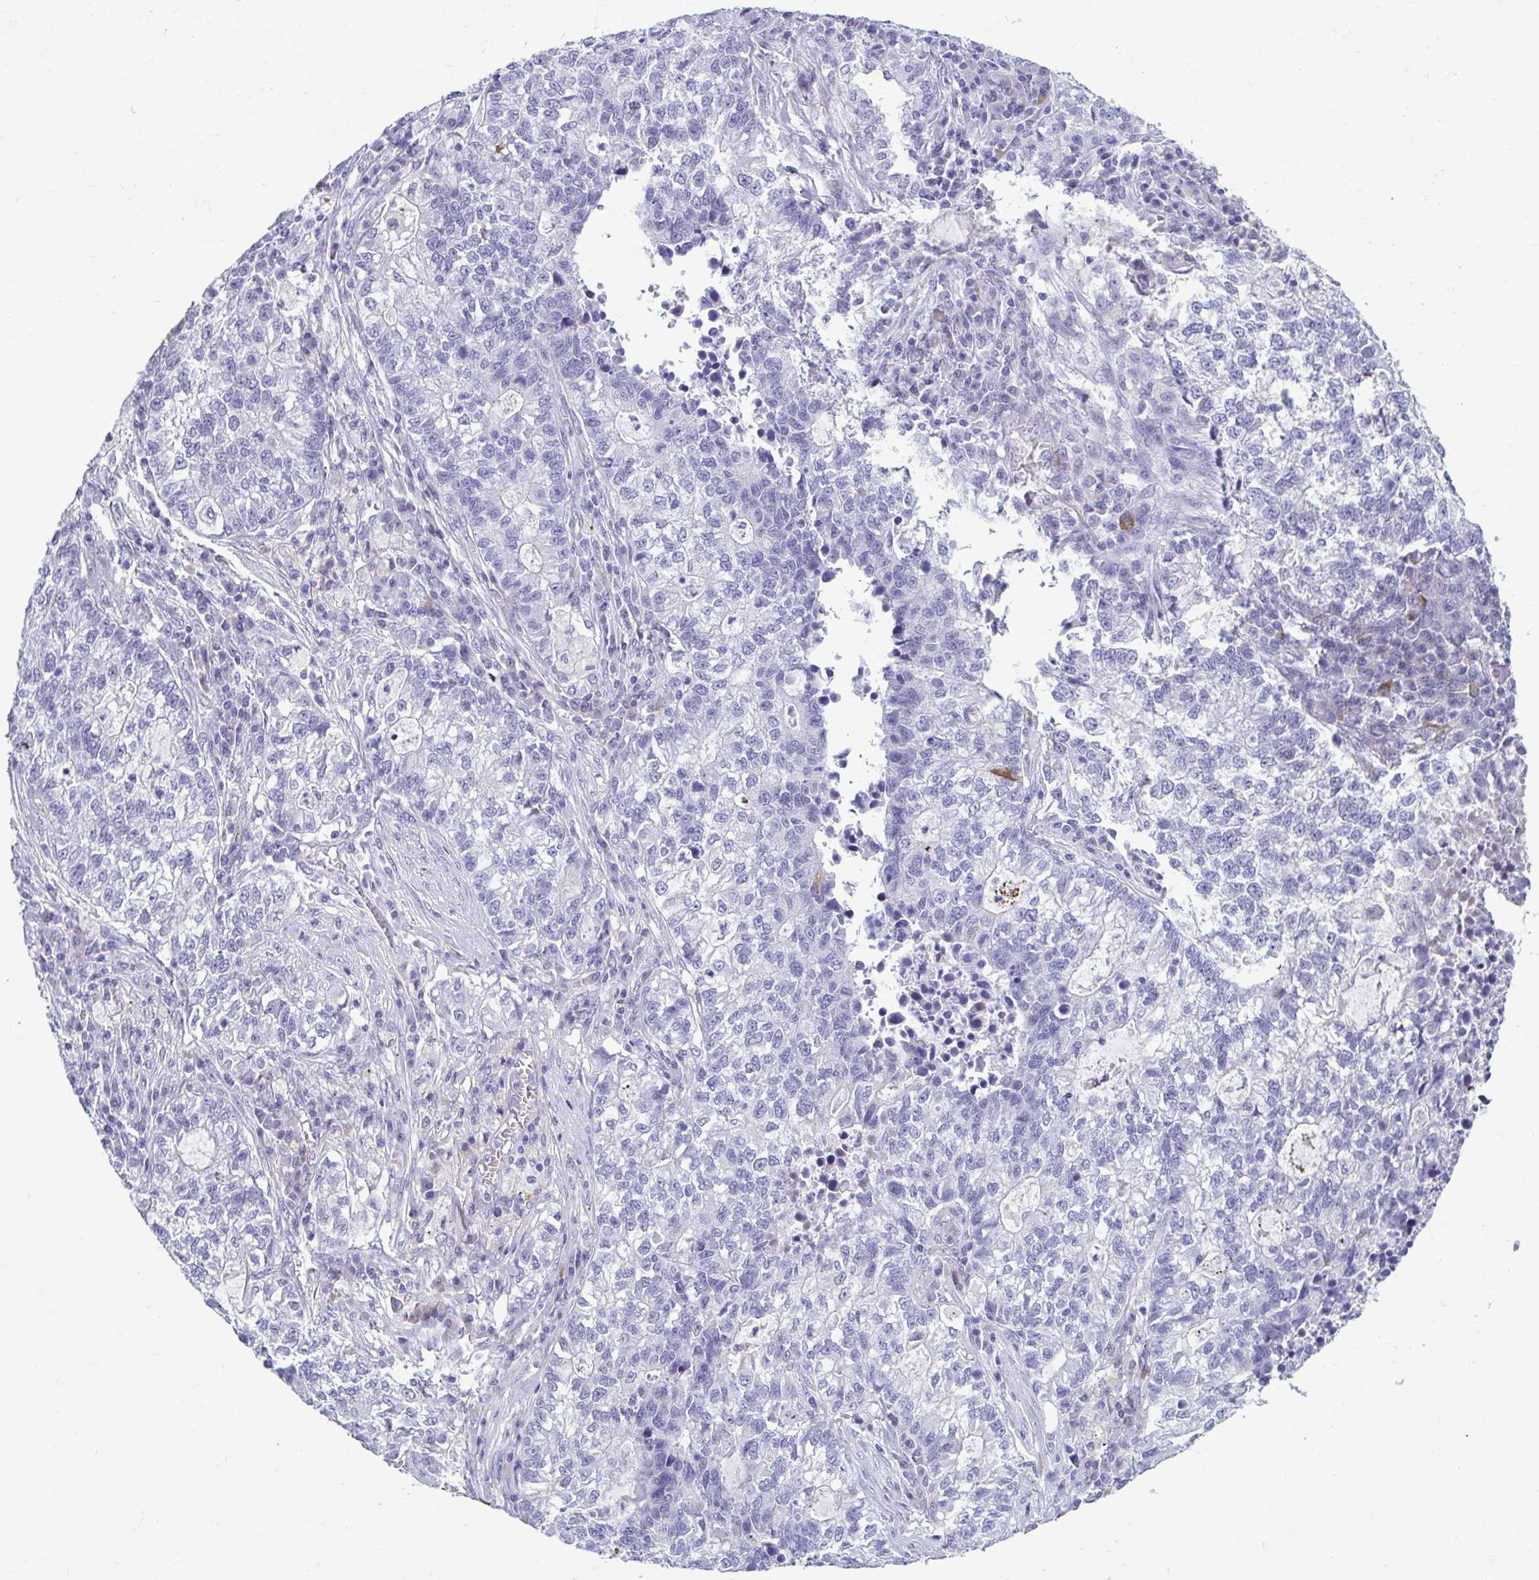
{"staining": {"intensity": "negative", "quantity": "none", "location": "none"}, "tissue": "lung cancer", "cell_type": "Tumor cells", "image_type": "cancer", "snomed": [{"axis": "morphology", "description": "Adenocarcinoma, NOS"}, {"axis": "topography", "description": "Lung"}], "caption": "IHC histopathology image of neoplastic tissue: human lung cancer stained with DAB displays no significant protein staining in tumor cells.", "gene": "SERPINI1", "patient": {"sex": "male", "age": 57}}